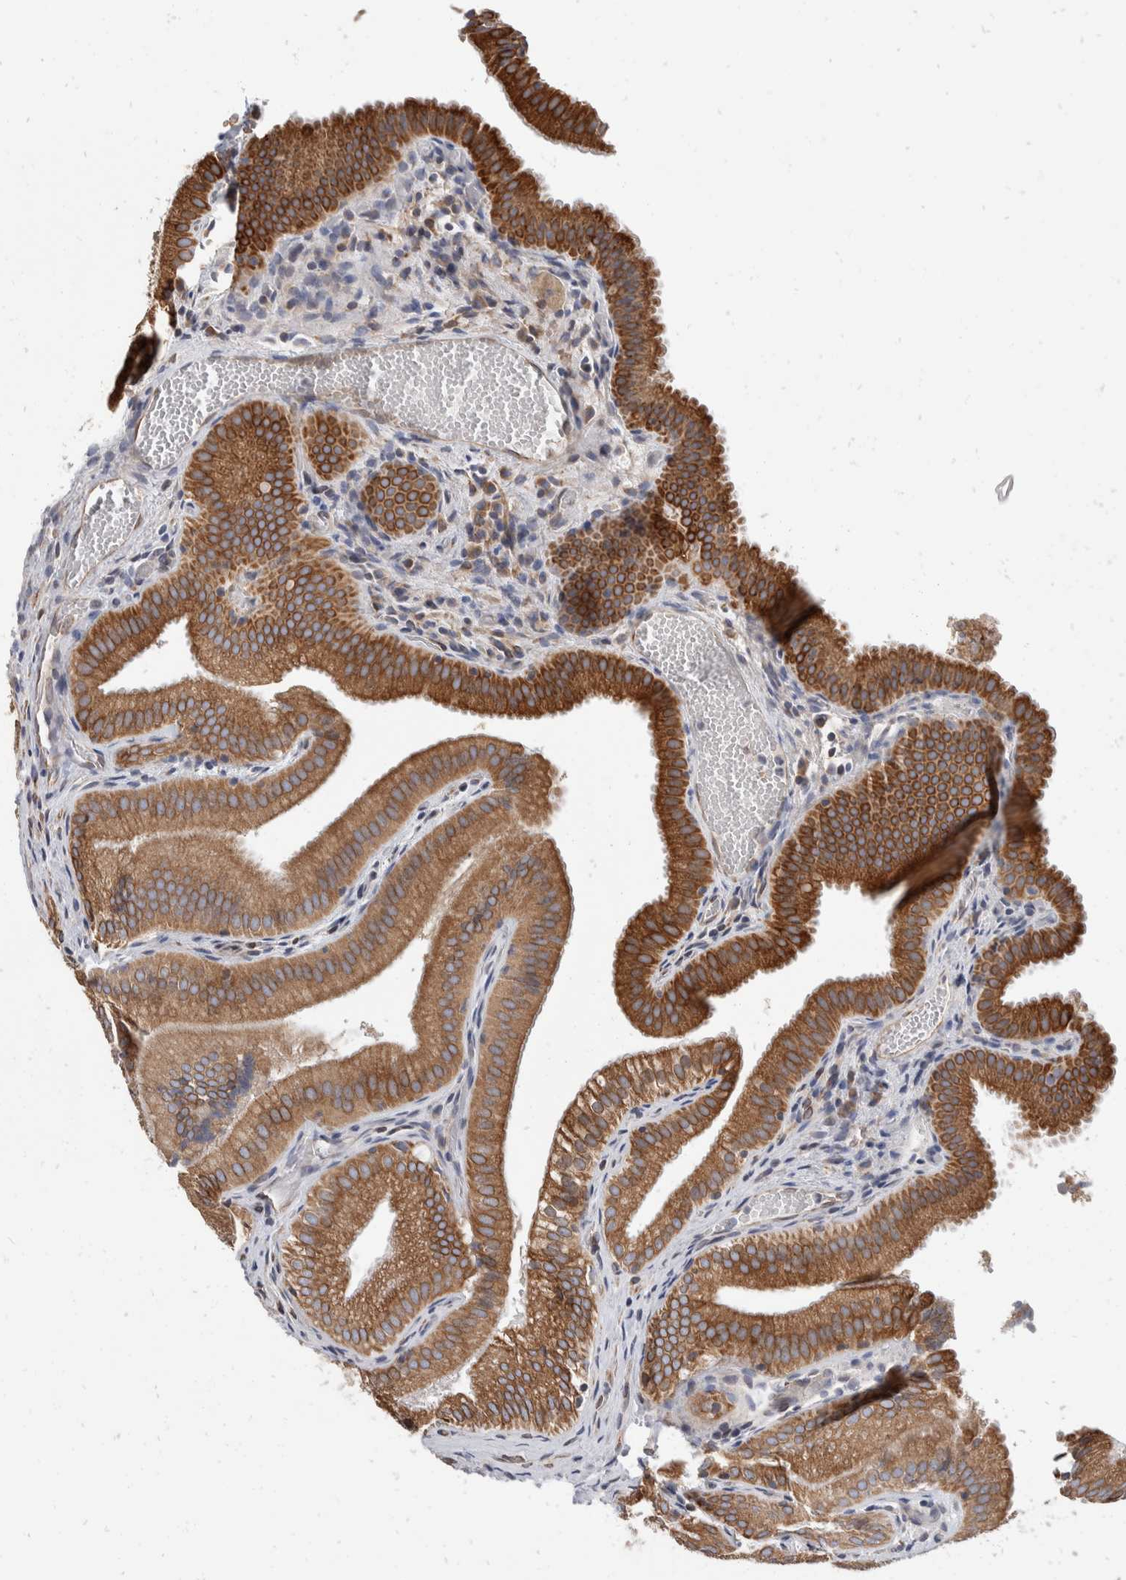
{"staining": {"intensity": "strong", "quantity": ">75%", "location": "cytoplasmic/membranous"}, "tissue": "gallbladder", "cell_type": "Glandular cells", "image_type": "normal", "snomed": [{"axis": "morphology", "description": "Normal tissue, NOS"}, {"axis": "topography", "description": "Gallbladder"}], "caption": "Strong cytoplasmic/membranous protein positivity is present in about >75% of glandular cells in gallbladder.", "gene": "TMEM245", "patient": {"sex": "female", "age": 30}}